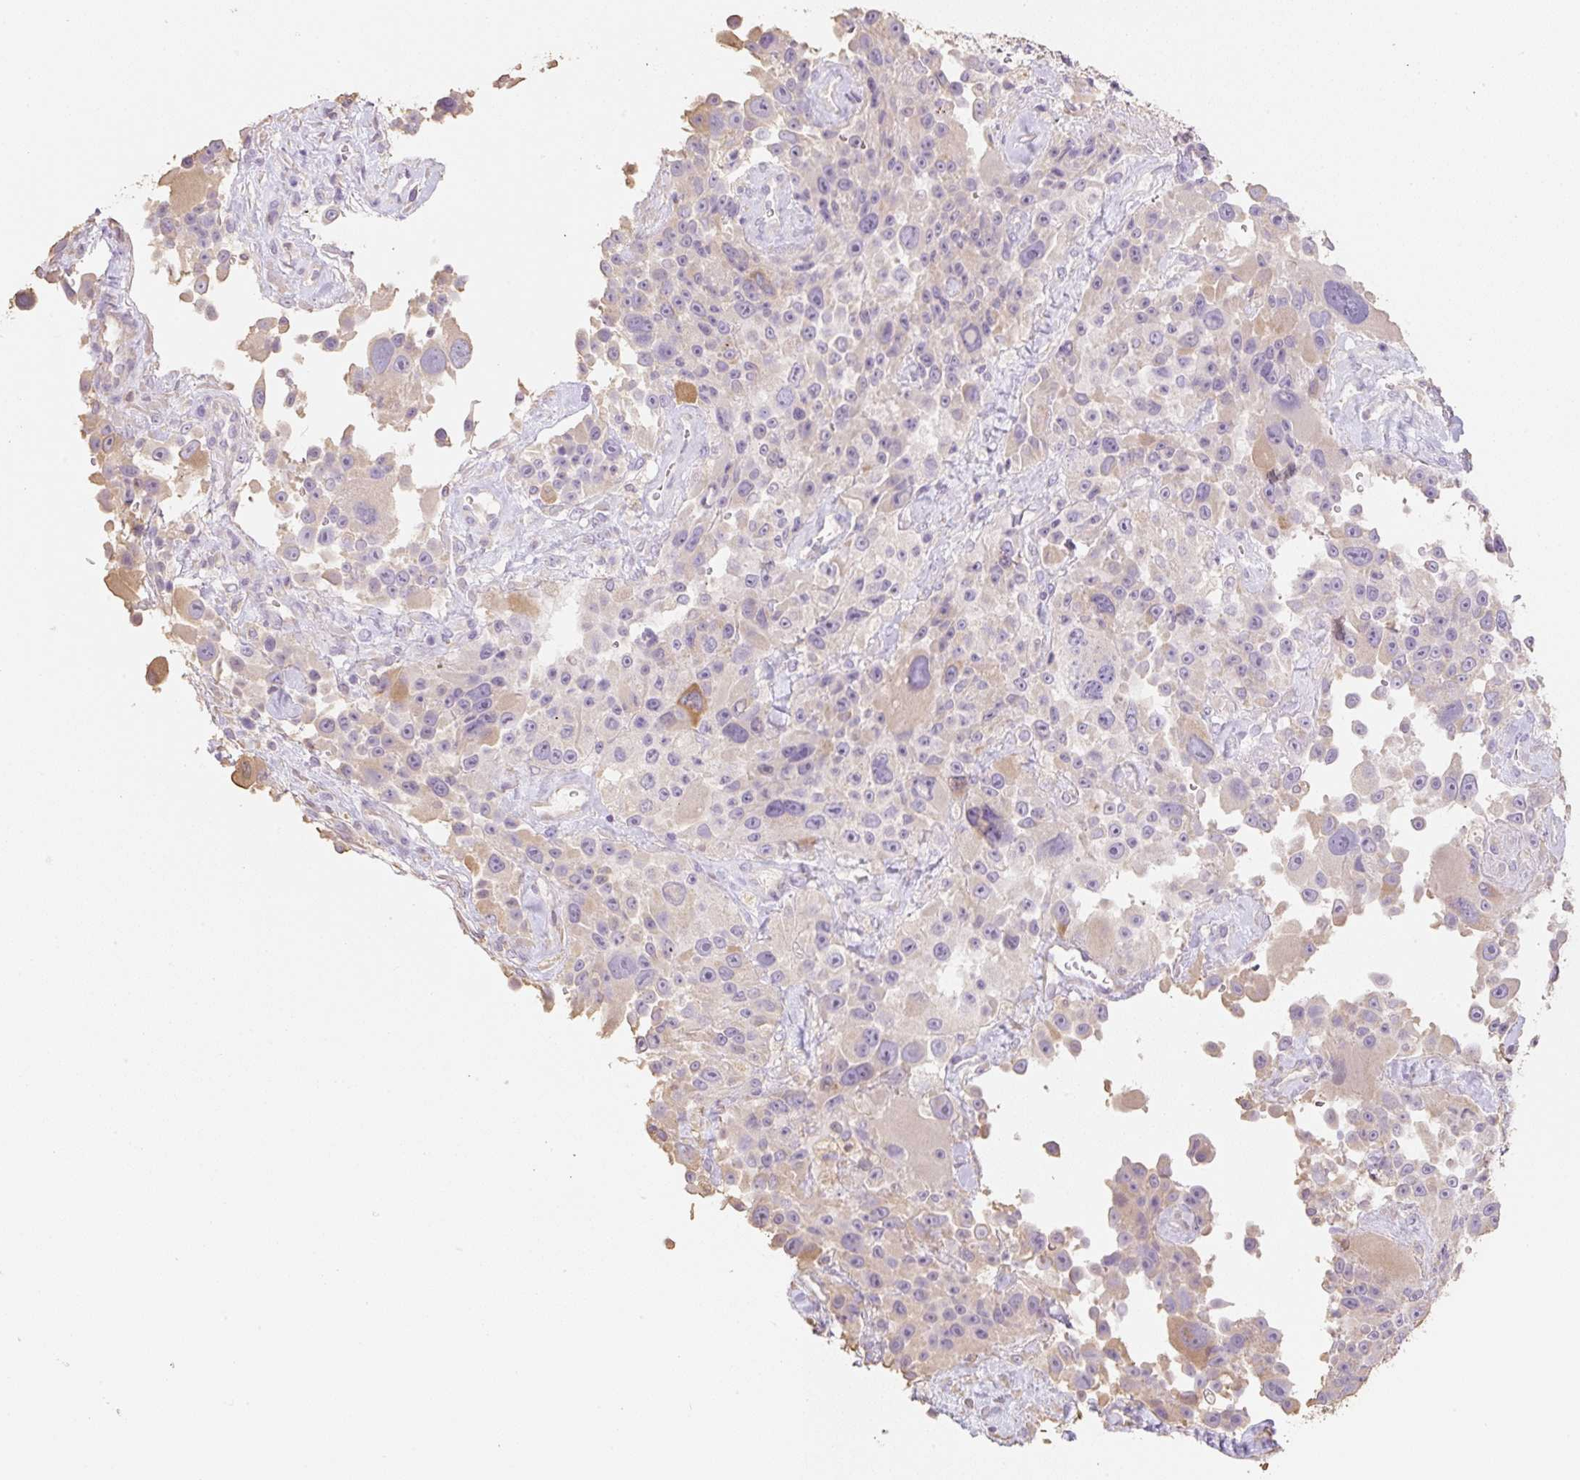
{"staining": {"intensity": "weak", "quantity": "<25%", "location": "cytoplasmic/membranous"}, "tissue": "melanoma", "cell_type": "Tumor cells", "image_type": "cancer", "snomed": [{"axis": "morphology", "description": "Malignant melanoma, Metastatic site"}, {"axis": "topography", "description": "Lymph node"}], "caption": "High magnification brightfield microscopy of malignant melanoma (metastatic site) stained with DAB (3,3'-diaminobenzidine) (brown) and counterstained with hematoxylin (blue): tumor cells show no significant staining.", "gene": "MBOAT7", "patient": {"sex": "male", "age": 62}}